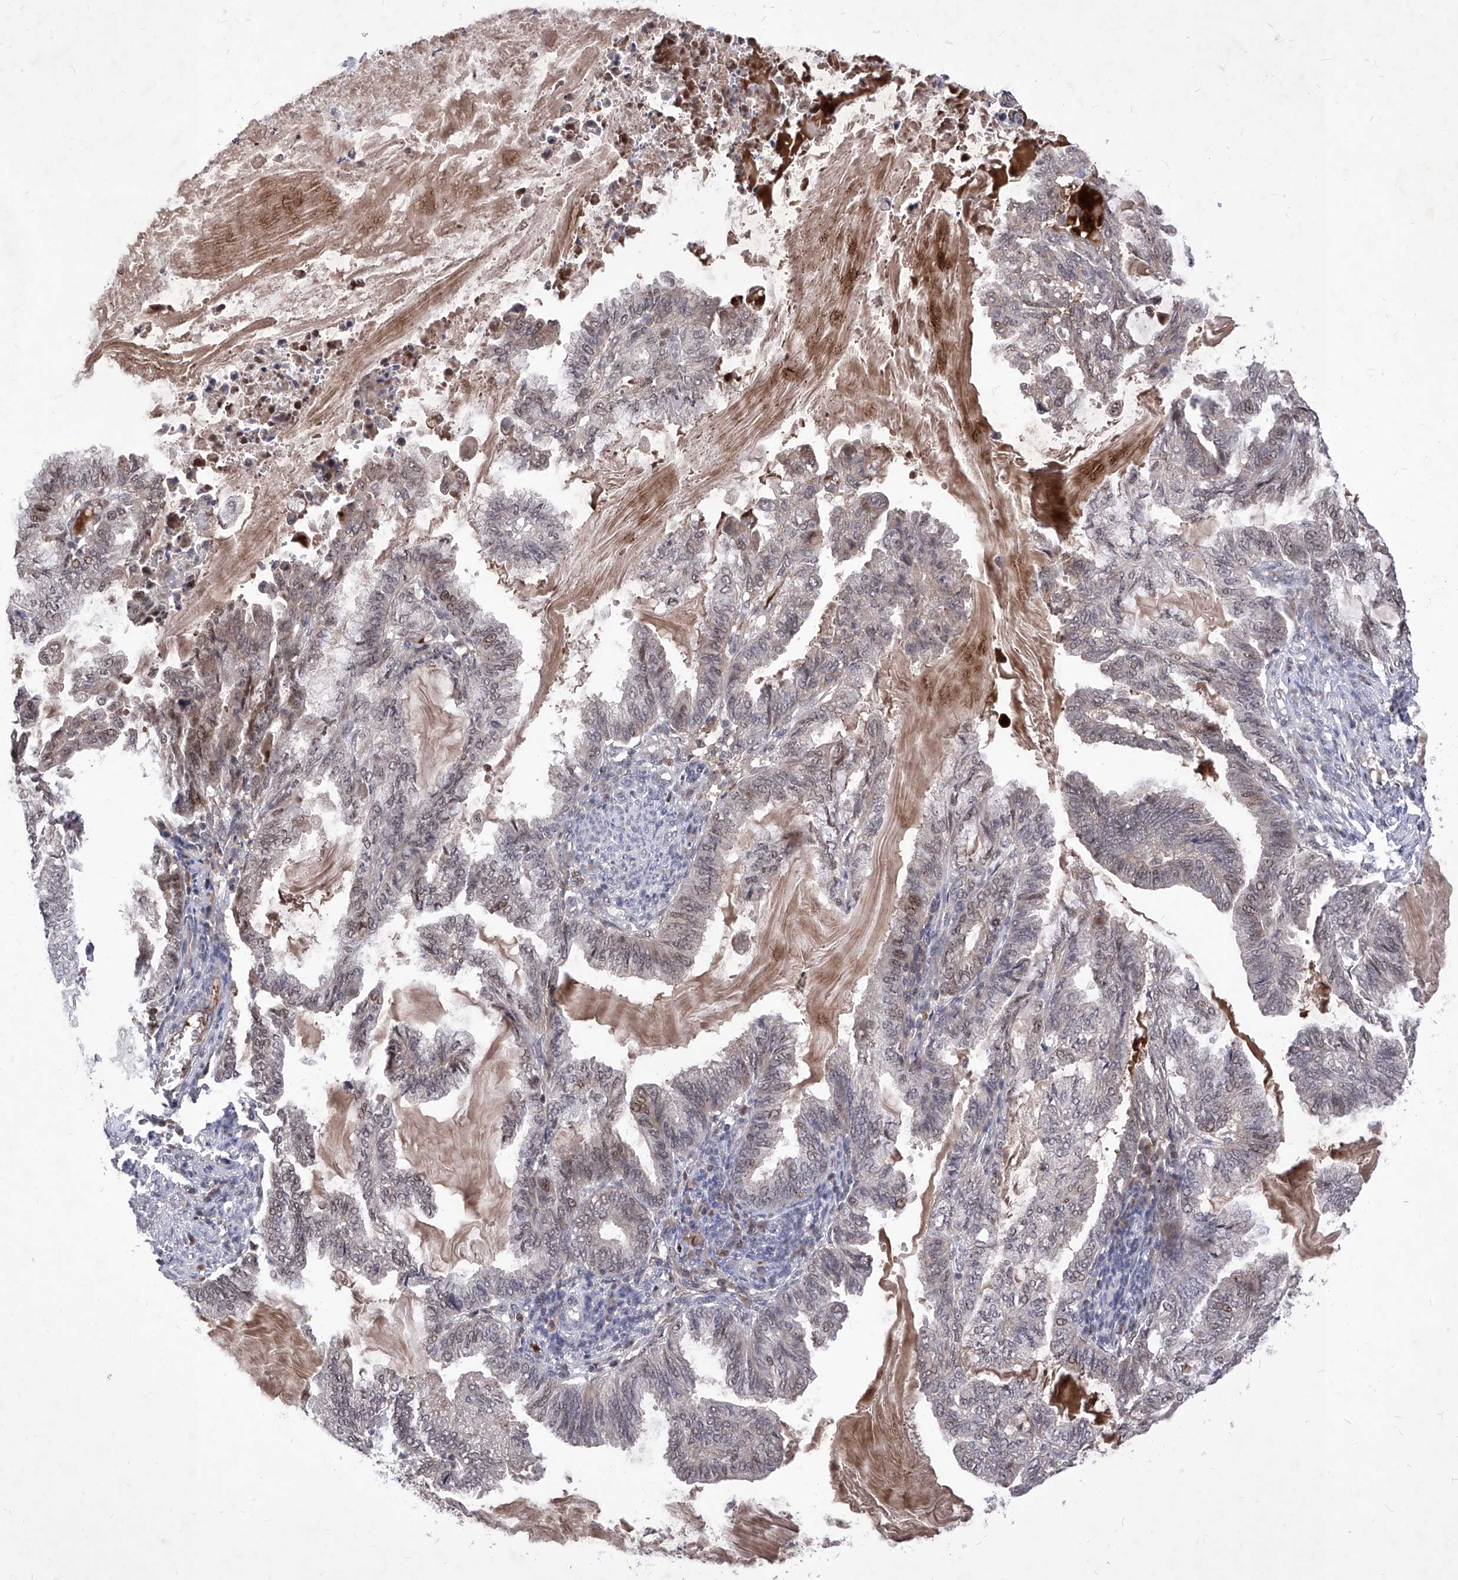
{"staining": {"intensity": "weak", "quantity": "<25%", "location": "nuclear"}, "tissue": "endometrial cancer", "cell_type": "Tumor cells", "image_type": "cancer", "snomed": [{"axis": "morphology", "description": "Adenocarcinoma, NOS"}, {"axis": "topography", "description": "Endometrium"}], "caption": "Tumor cells show no significant protein staining in adenocarcinoma (endometrial).", "gene": "LGR4", "patient": {"sex": "female", "age": 86}}